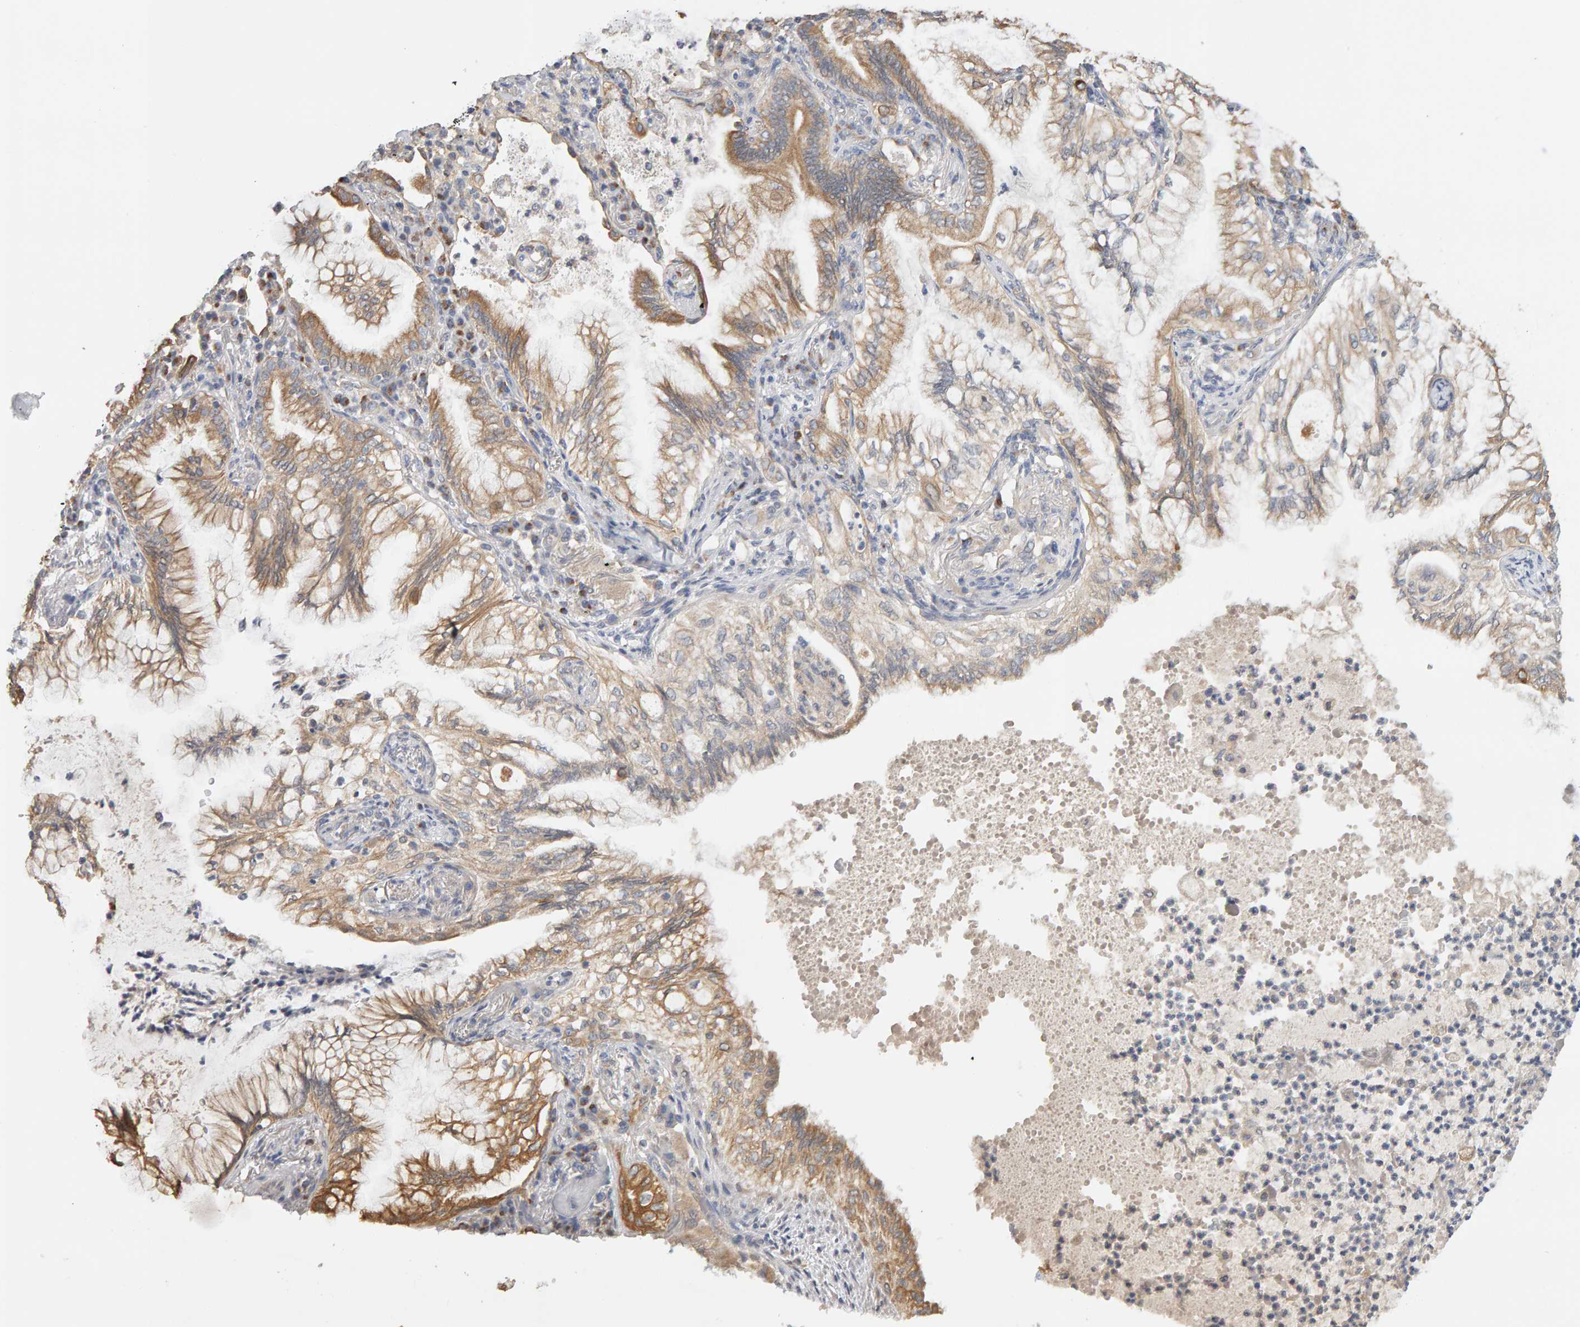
{"staining": {"intensity": "moderate", "quantity": ">75%", "location": "cytoplasmic/membranous"}, "tissue": "lung cancer", "cell_type": "Tumor cells", "image_type": "cancer", "snomed": [{"axis": "morphology", "description": "Adenocarcinoma, NOS"}, {"axis": "topography", "description": "Lung"}], "caption": "Immunohistochemical staining of adenocarcinoma (lung) displays medium levels of moderate cytoplasmic/membranous expression in approximately >75% of tumor cells. (brown staining indicates protein expression, while blue staining denotes nuclei).", "gene": "SGPL1", "patient": {"sex": "female", "age": 70}}